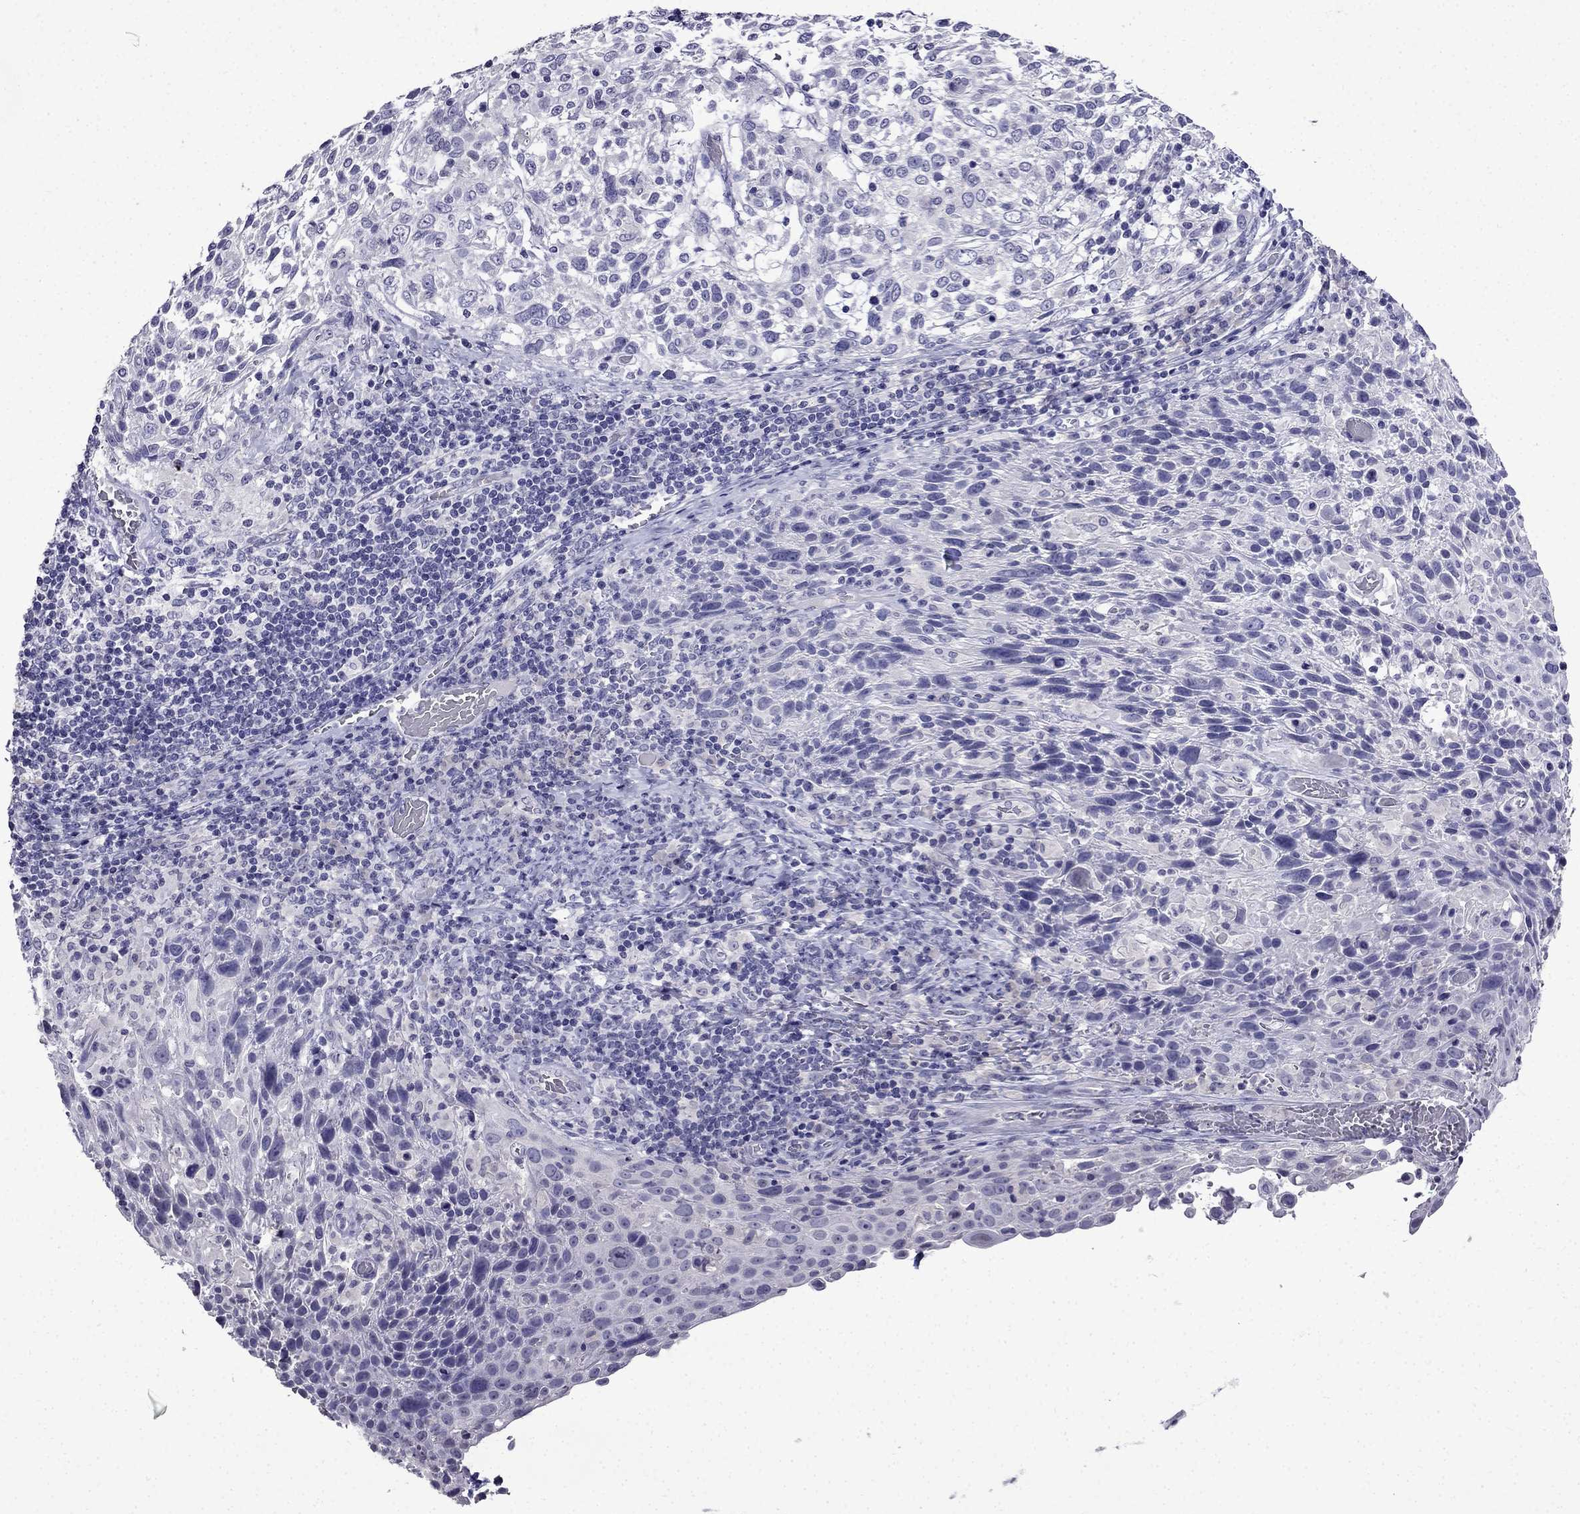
{"staining": {"intensity": "negative", "quantity": "none", "location": "none"}, "tissue": "cervical cancer", "cell_type": "Tumor cells", "image_type": "cancer", "snomed": [{"axis": "morphology", "description": "Squamous cell carcinoma, NOS"}, {"axis": "topography", "description": "Cervix"}], "caption": "High magnification brightfield microscopy of squamous cell carcinoma (cervical) stained with DAB (3,3'-diaminobenzidine) (brown) and counterstained with hematoxylin (blue): tumor cells show no significant staining.", "gene": "DNAH17", "patient": {"sex": "female", "age": 61}}